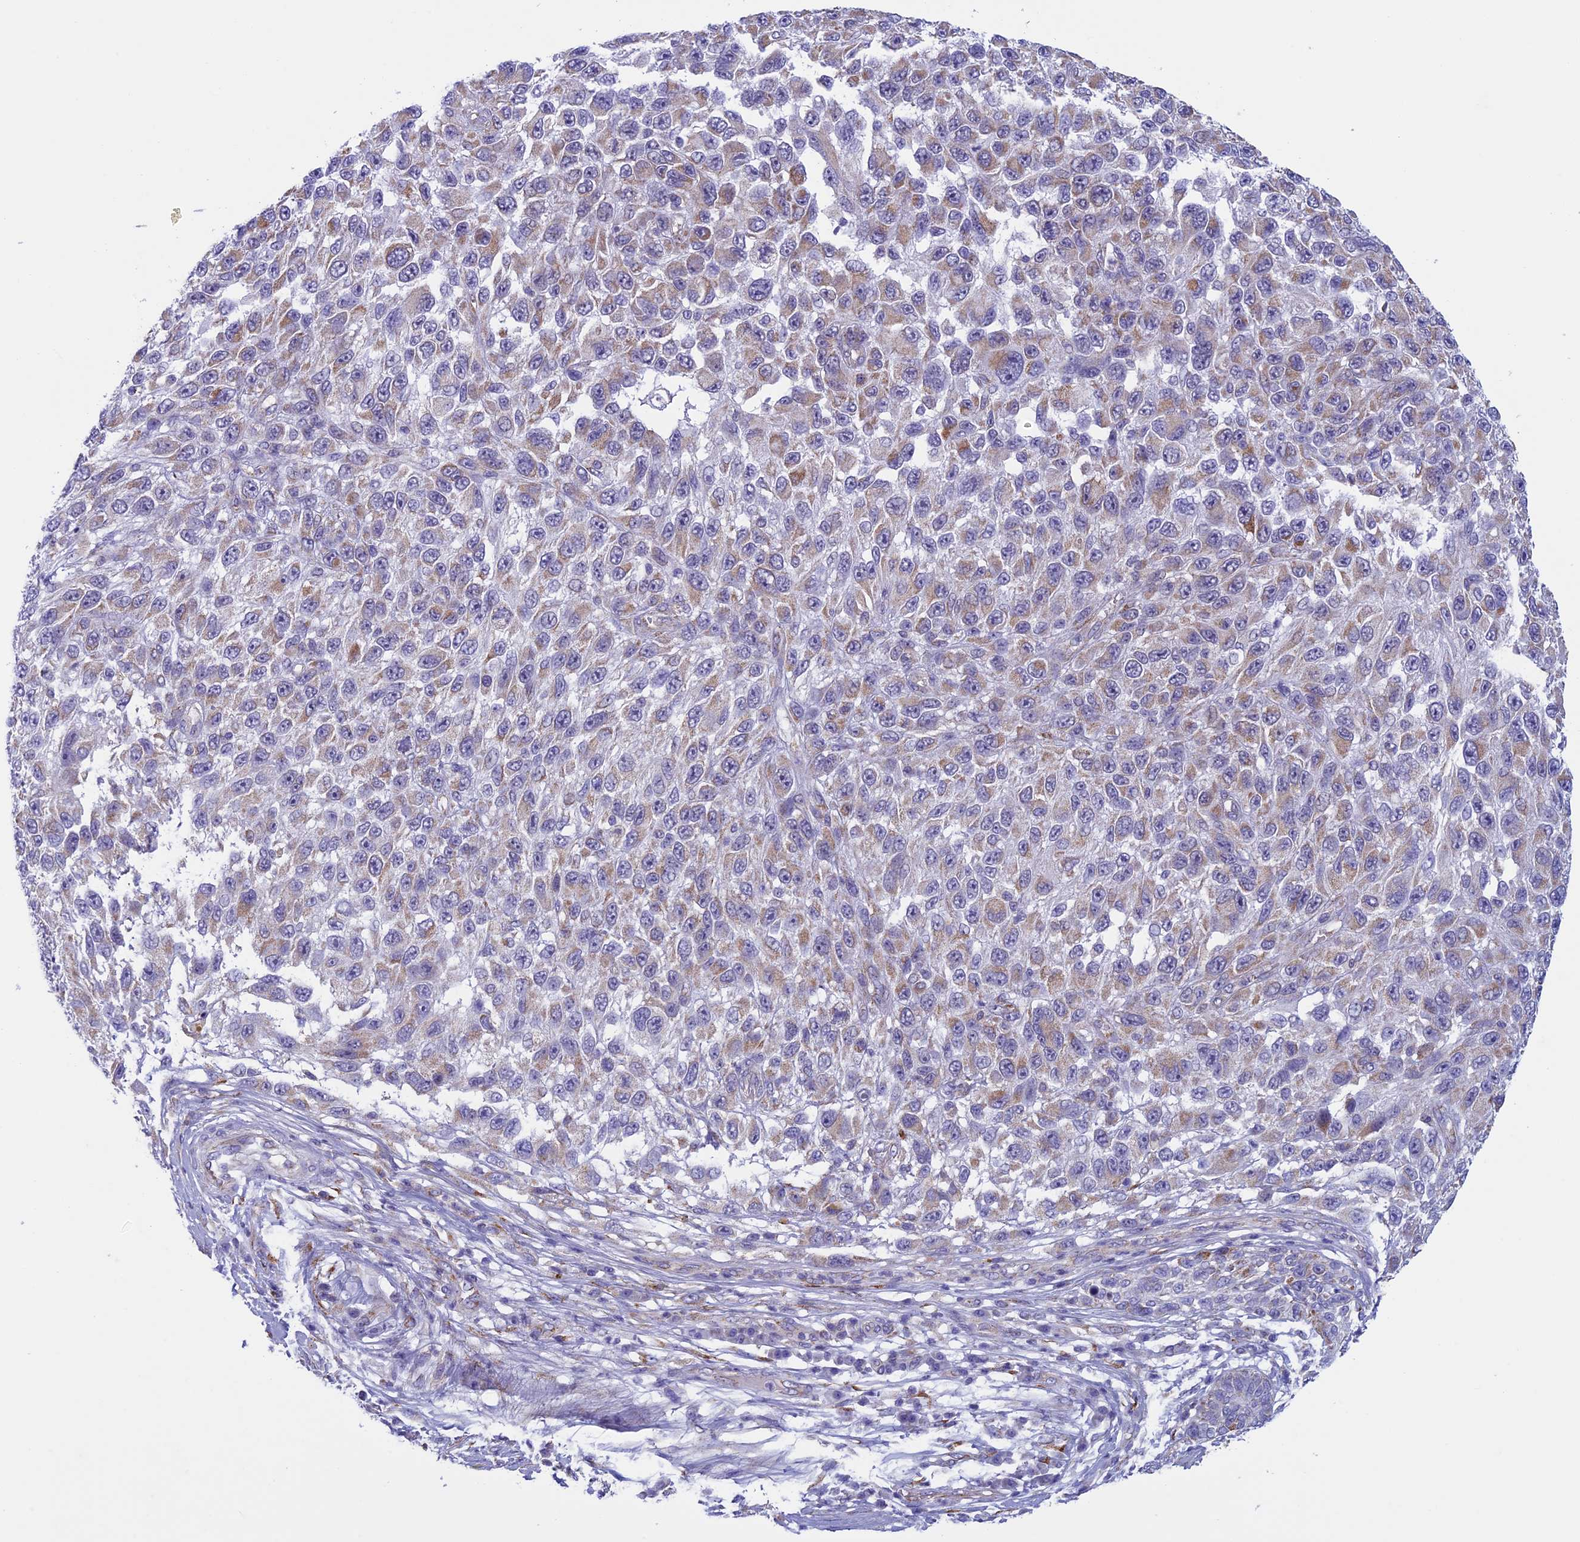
{"staining": {"intensity": "weak", "quantity": "<25%", "location": "cytoplasmic/membranous"}, "tissue": "melanoma", "cell_type": "Tumor cells", "image_type": "cancer", "snomed": [{"axis": "morphology", "description": "Malignant melanoma, NOS"}, {"axis": "topography", "description": "Skin"}], "caption": "Malignant melanoma stained for a protein using IHC exhibits no positivity tumor cells.", "gene": "MFSD12", "patient": {"sex": "female", "age": 96}}